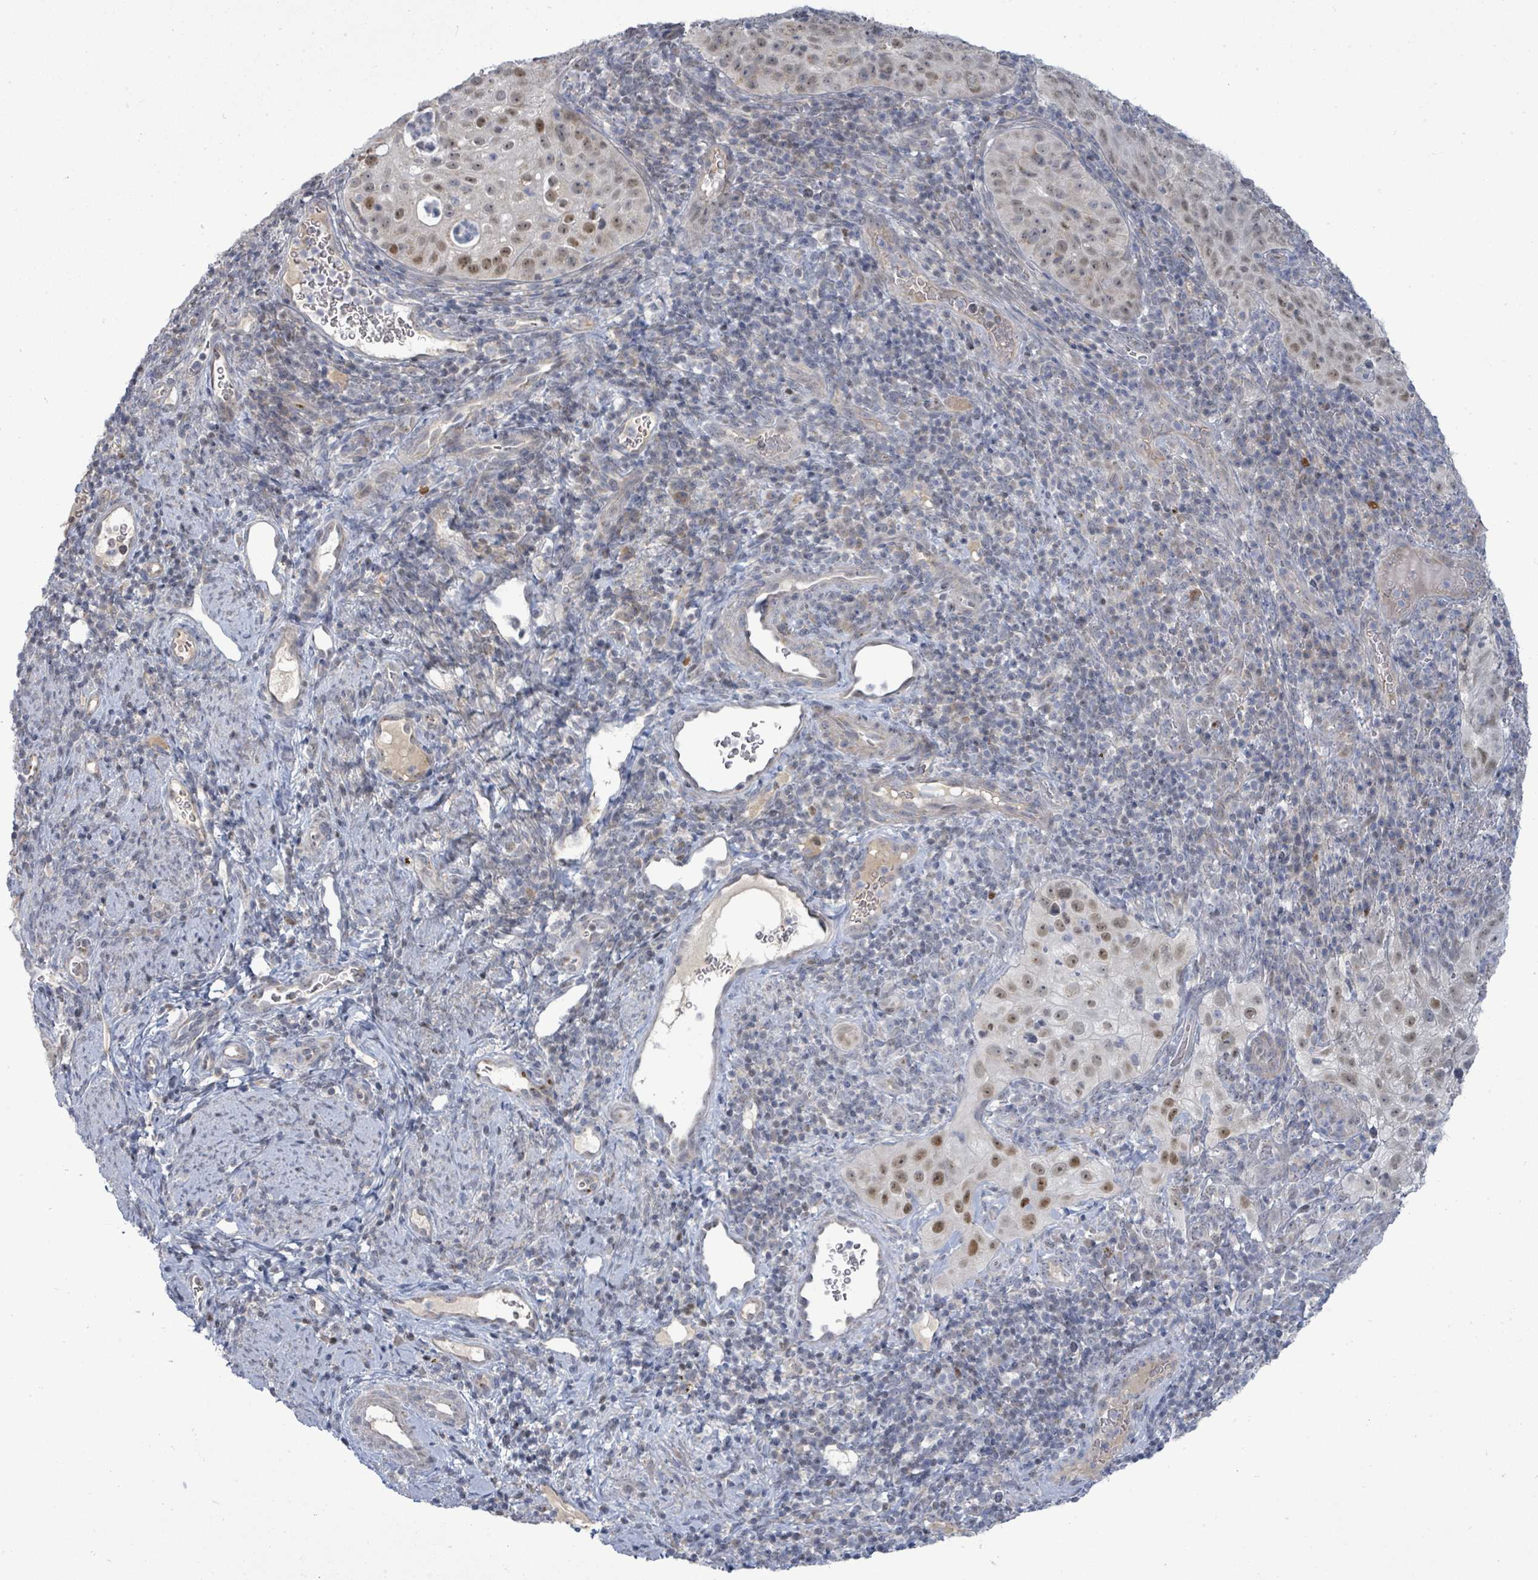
{"staining": {"intensity": "moderate", "quantity": ">75%", "location": "nuclear"}, "tissue": "cervical cancer", "cell_type": "Tumor cells", "image_type": "cancer", "snomed": [{"axis": "morphology", "description": "Squamous cell carcinoma, NOS"}, {"axis": "topography", "description": "Cervix"}], "caption": "Human cervical squamous cell carcinoma stained with a protein marker demonstrates moderate staining in tumor cells.", "gene": "ZFPM1", "patient": {"sex": "female", "age": 52}}